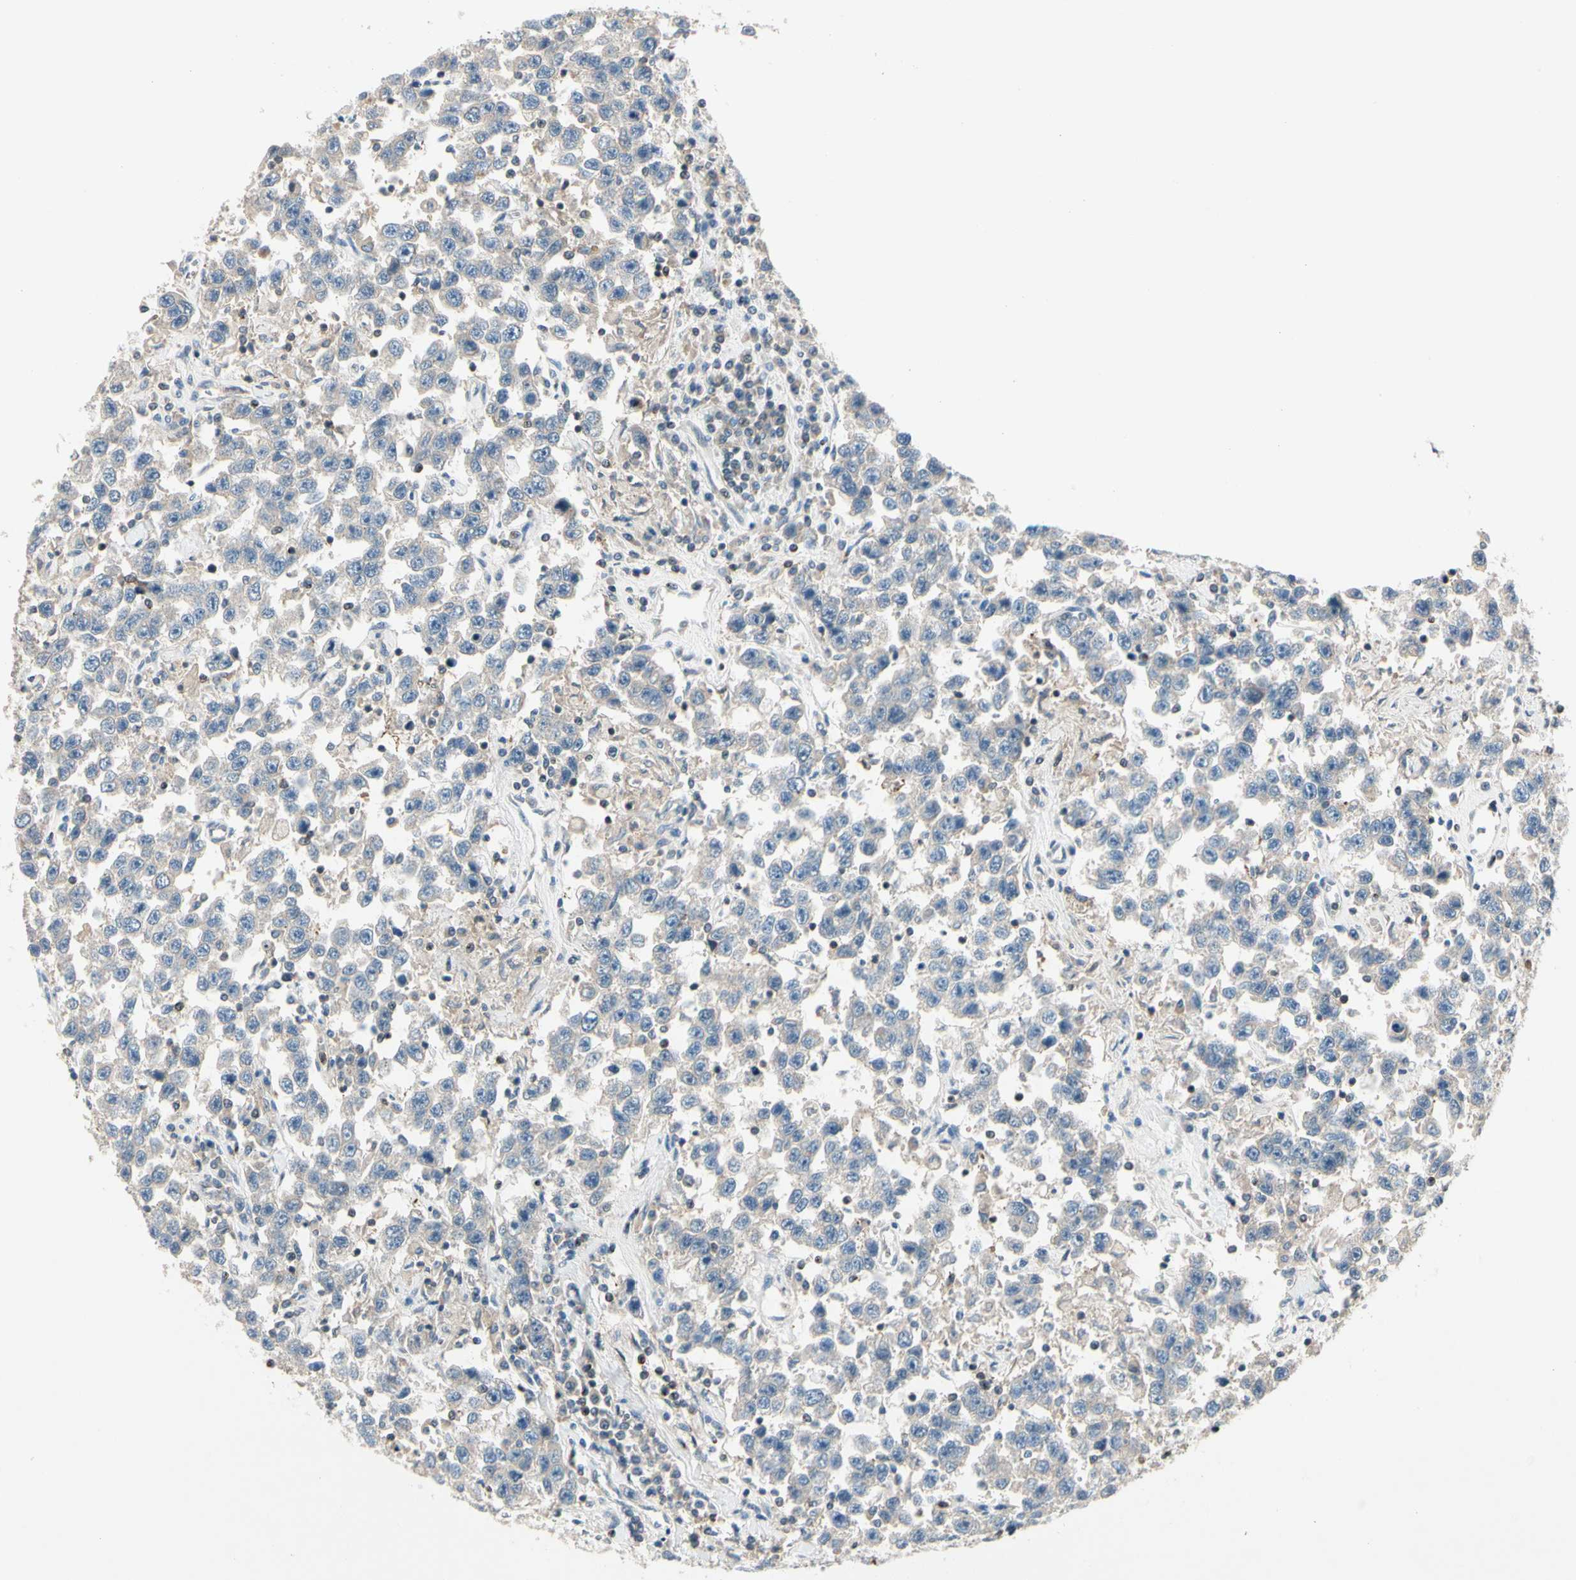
{"staining": {"intensity": "weak", "quantity": "25%-75%", "location": "cytoplasmic/membranous"}, "tissue": "testis cancer", "cell_type": "Tumor cells", "image_type": "cancer", "snomed": [{"axis": "morphology", "description": "Seminoma, NOS"}, {"axis": "topography", "description": "Testis"}], "caption": "A brown stain highlights weak cytoplasmic/membranous expression of a protein in human testis cancer (seminoma) tumor cells.", "gene": "CDH6", "patient": {"sex": "male", "age": 41}}